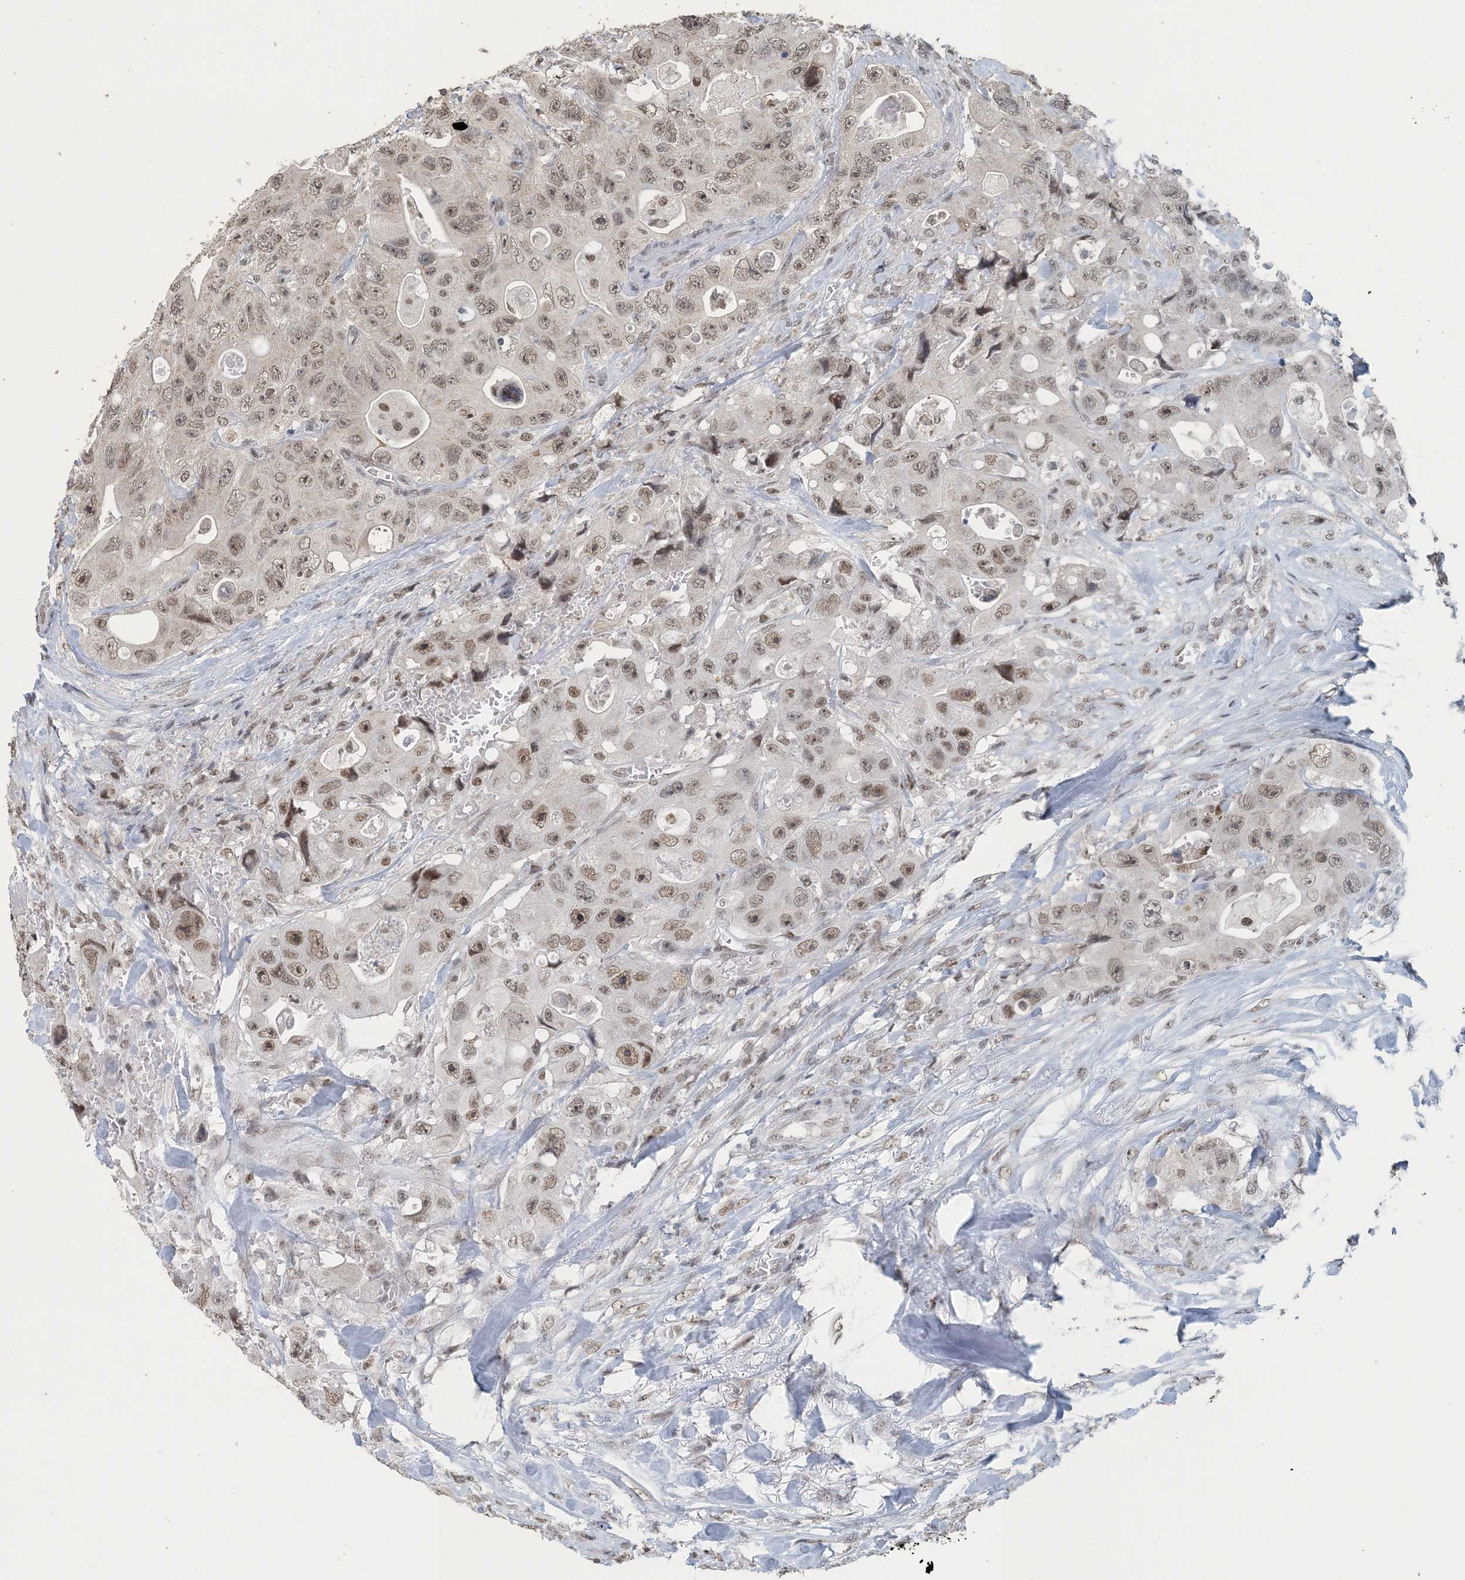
{"staining": {"intensity": "moderate", "quantity": "25%-75%", "location": "nuclear"}, "tissue": "colorectal cancer", "cell_type": "Tumor cells", "image_type": "cancer", "snomed": [{"axis": "morphology", "description": "Adenocarcinoma, NOS"}, {"axis": "topography", "description": "Colon"}], "caption": "A photomicrograph of colorectal adenocarcinoma stained for a protein shows moderate nuclear brown staining in tumor cells. (DAB = brown stain, brightfield microscopy at high magnification).", "gene": "MBD2", "patient": {"sex": "female", "age": 46}}